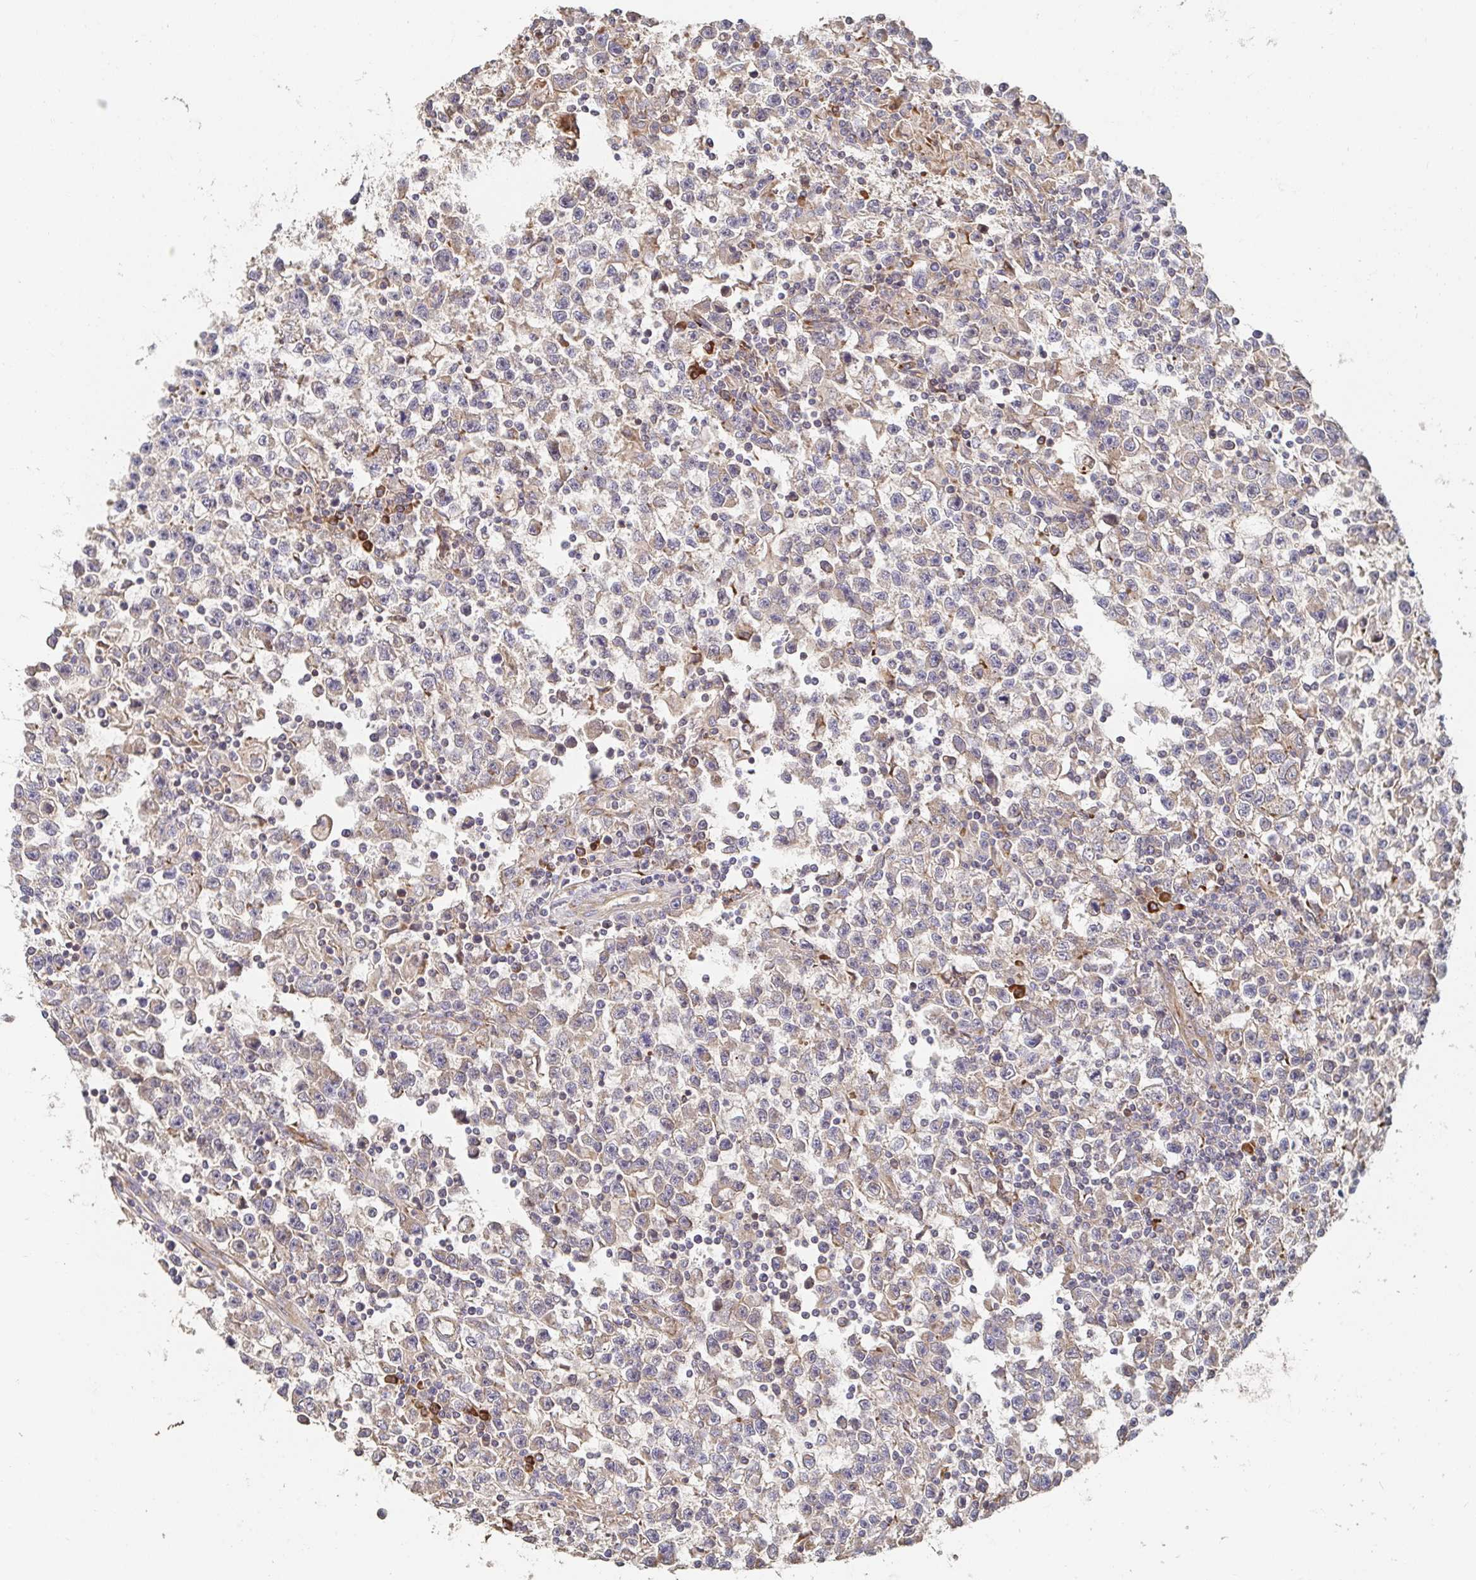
{"staining": {"intensity": "negative", "quantity": "none", "location": "none"}, "tissue": "testis cancer", "cell_type": "Tumor cells", "image_type": "cancer", "snomed": [{"axis": "morphology", "description": "Seminoma, NOS"}, {"axis": "topography", "description": "Testis"}], "caption": "High power microscopy photomicrograph of an IHC photomicrograph of testis seminoma, revealing no significant positivity in tumor cells. The staining is performed using DAB brown chromogen with nuclei counter-stained in using hematoxylin.", "gene": "APBB1", "patient": {"sex": "male", "age": 31}}